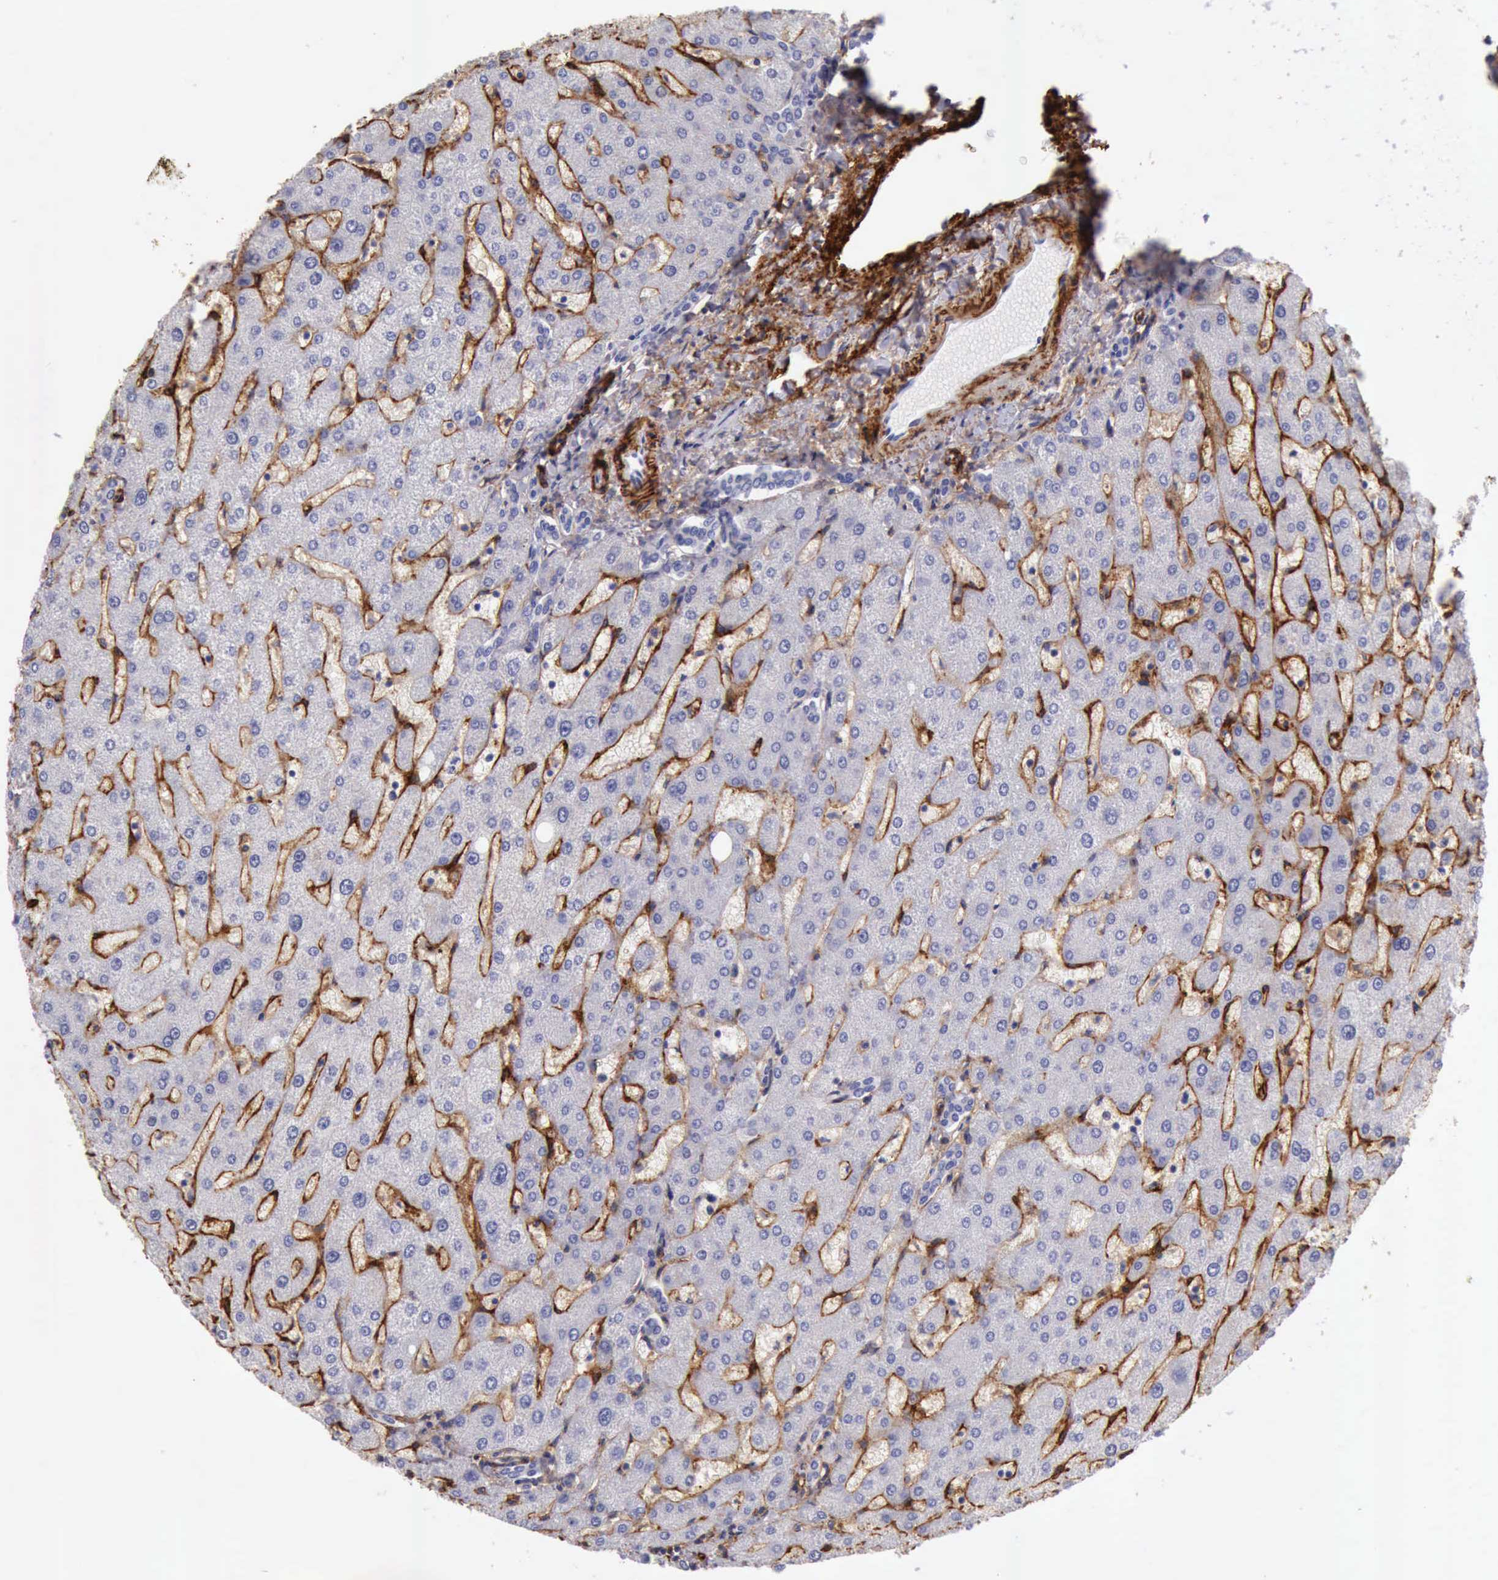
{"staining": {"intensity": "negative", "quantity": "none", "location": "none"}, "tissue": "liver", "cell_type": "Cholangiocytes", "image_type": "normal", "snomed": [{"axis": "morphology", "description": "Normal tissue, NOS"}, {"axis": "topography", "description": "Liver"}], "caption": "Immunohistochemical staining of unremarkable human liver displays no significant positivity in cholangiocytes. (Immunohistochemistry, brightfield microscopy, high magnification).", "gene": "AOC3", "patient": {"sex": "male", "age": 67}}